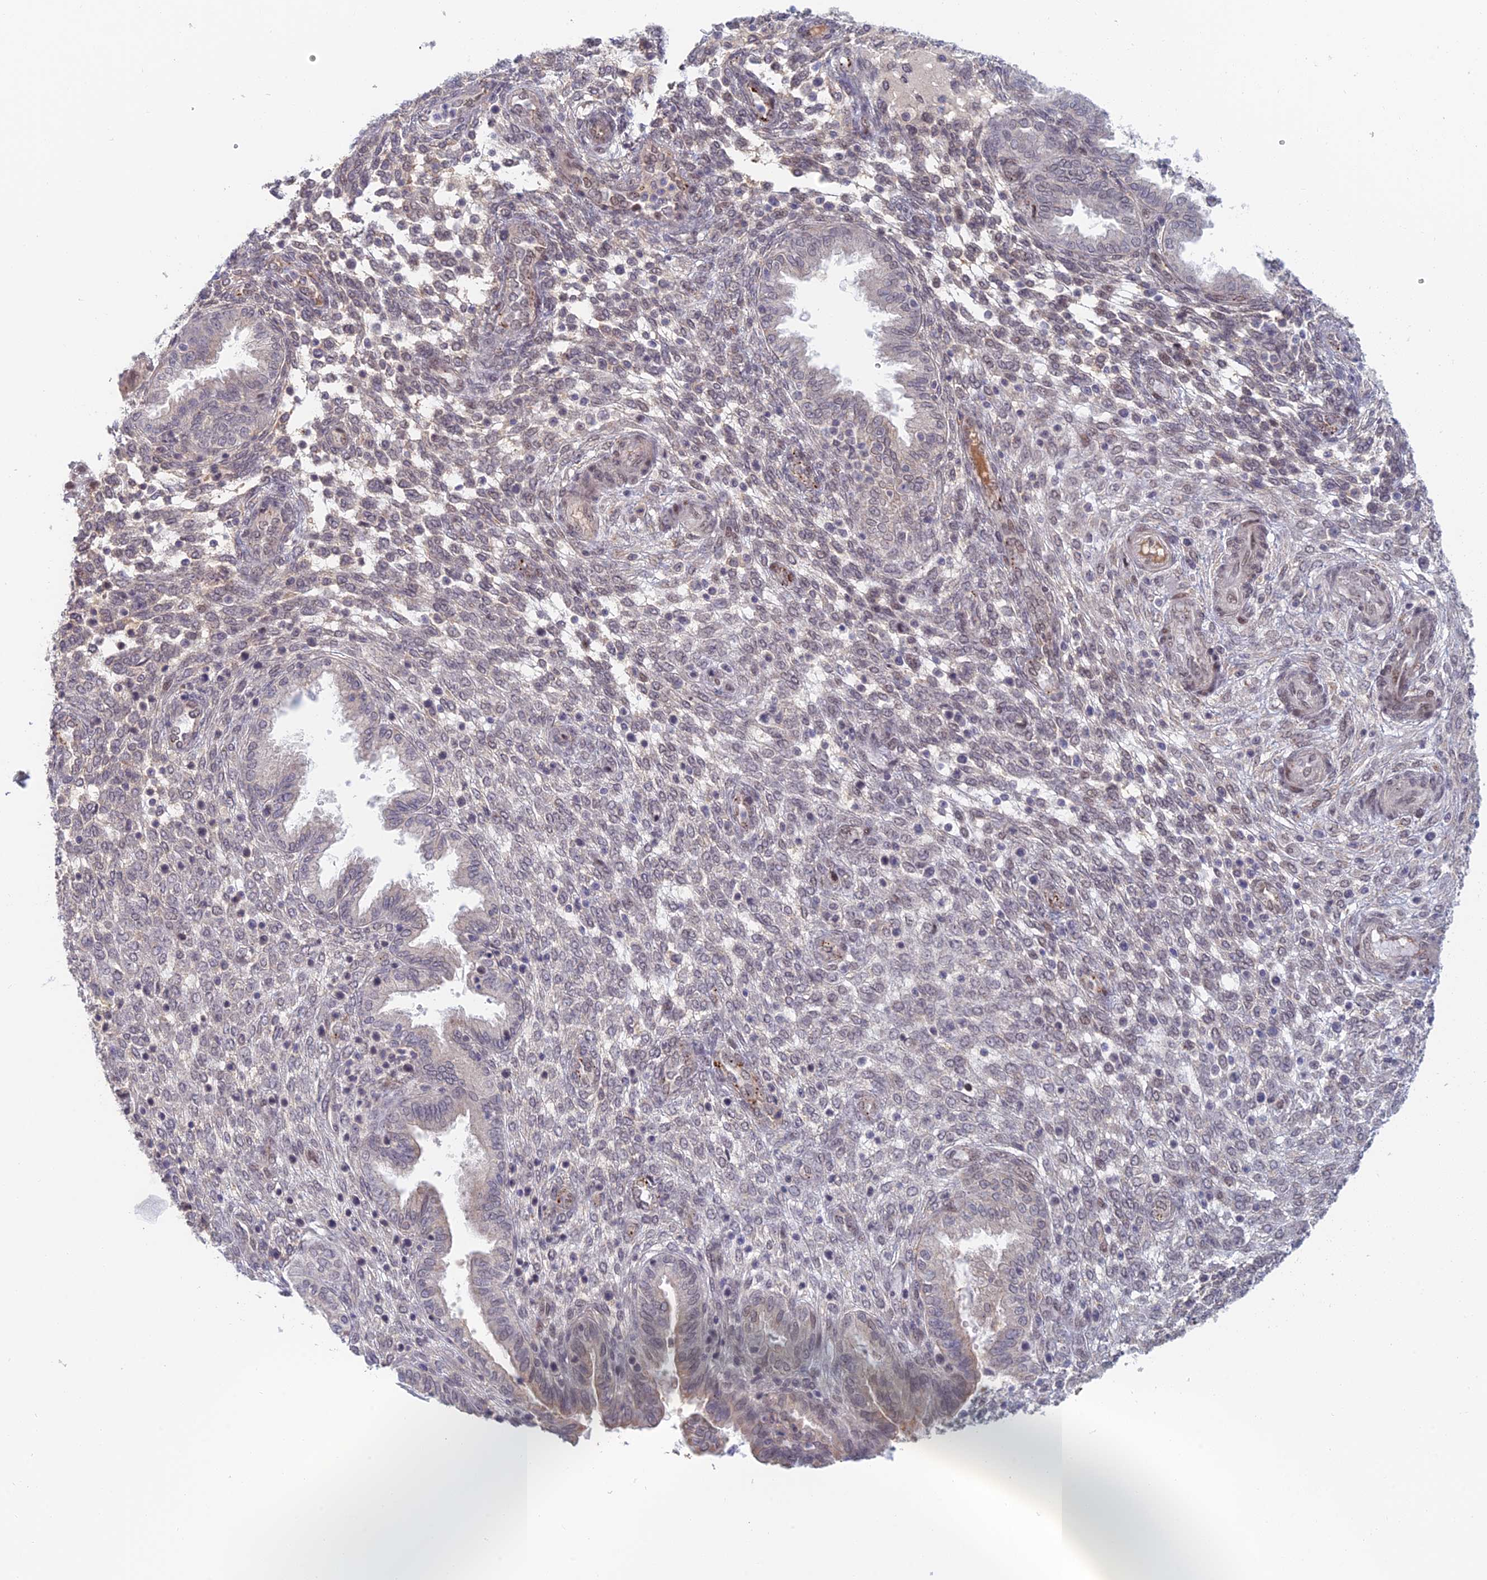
{"staining": {"intensity": "weak", "quantity": "<25%", "location": "nuclear"}, "tissue": "endometrium", "cell_type": "Cells in endometrial stroma", "image_type": "normal", "snomed": [{"axis": "morphology", "description": "Normal tissue, NOS"}, {"axis": "topography", "description": "Endometrium"}], "caption": "Photomicrograph shows no protein positivity in cells in endometrial stroma of benign endometrium. (Stains: DAB (3,3'-diaminobenzidine) immunohistochemistry with hematoxylin counter stain, Microscopy: brightfield microscopy at high magnification).", "gene": "ZUP1", "patient": {"sex": "female", "age": 33}}